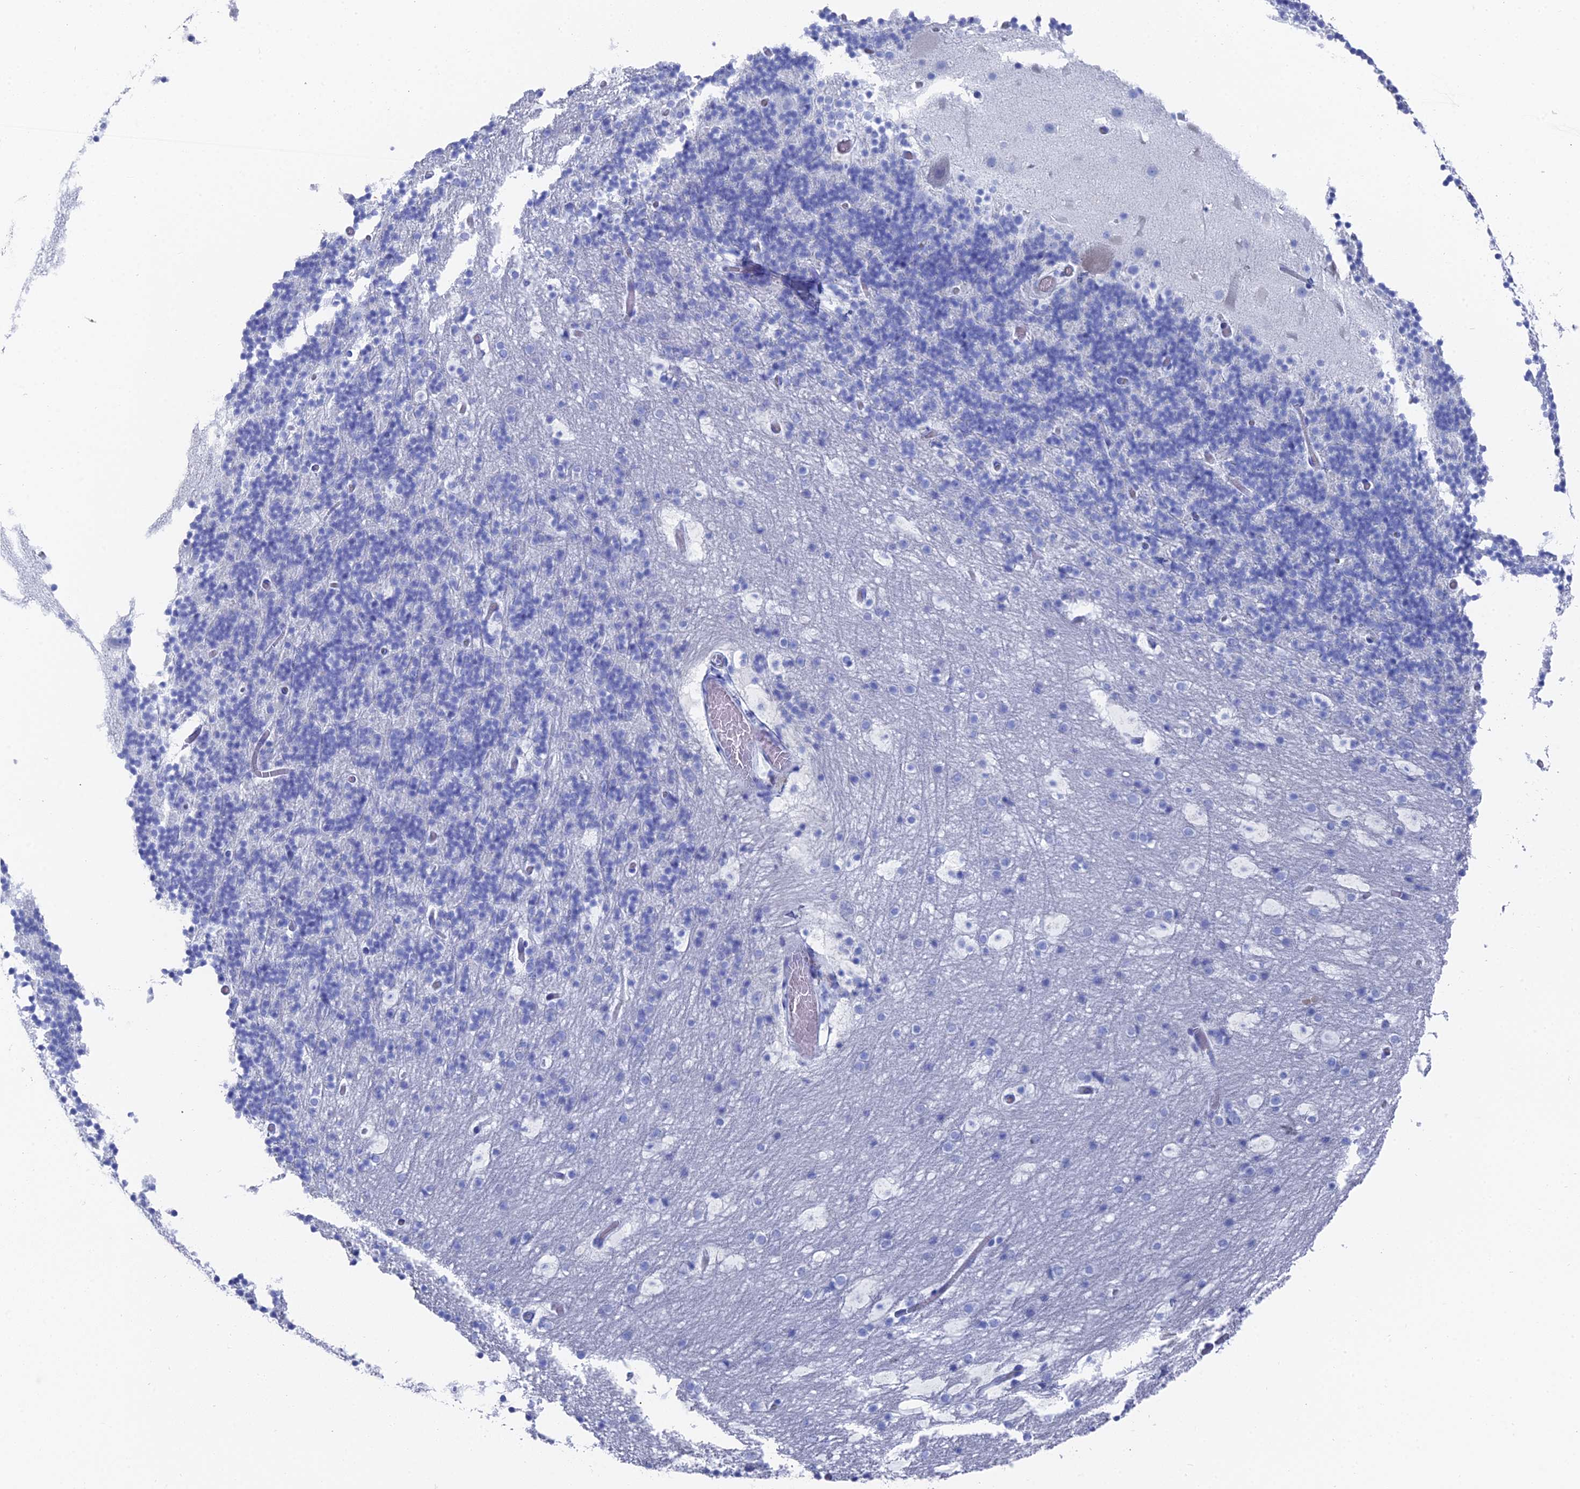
{"staining": {"intensity": "negative", "quantity": "none", "location": "none"}, "tissue": "cerebellum", "cell_type": "Cells in granular layer", "image_type": "normal", "snomed": [{"axis": "morphology", "description": "Normal tissue, NOS"}, {"axis": "topography", "description": "Cerebellum"}], "caption": "Immunohistochemistry (IHC) histopathology image of unremarkable human cerebellum stained for a protein (brown), which shows no positivity in cells in granular layer.", "gene": "ENPP3", "patient": {"sex": "male", "age": 57}}